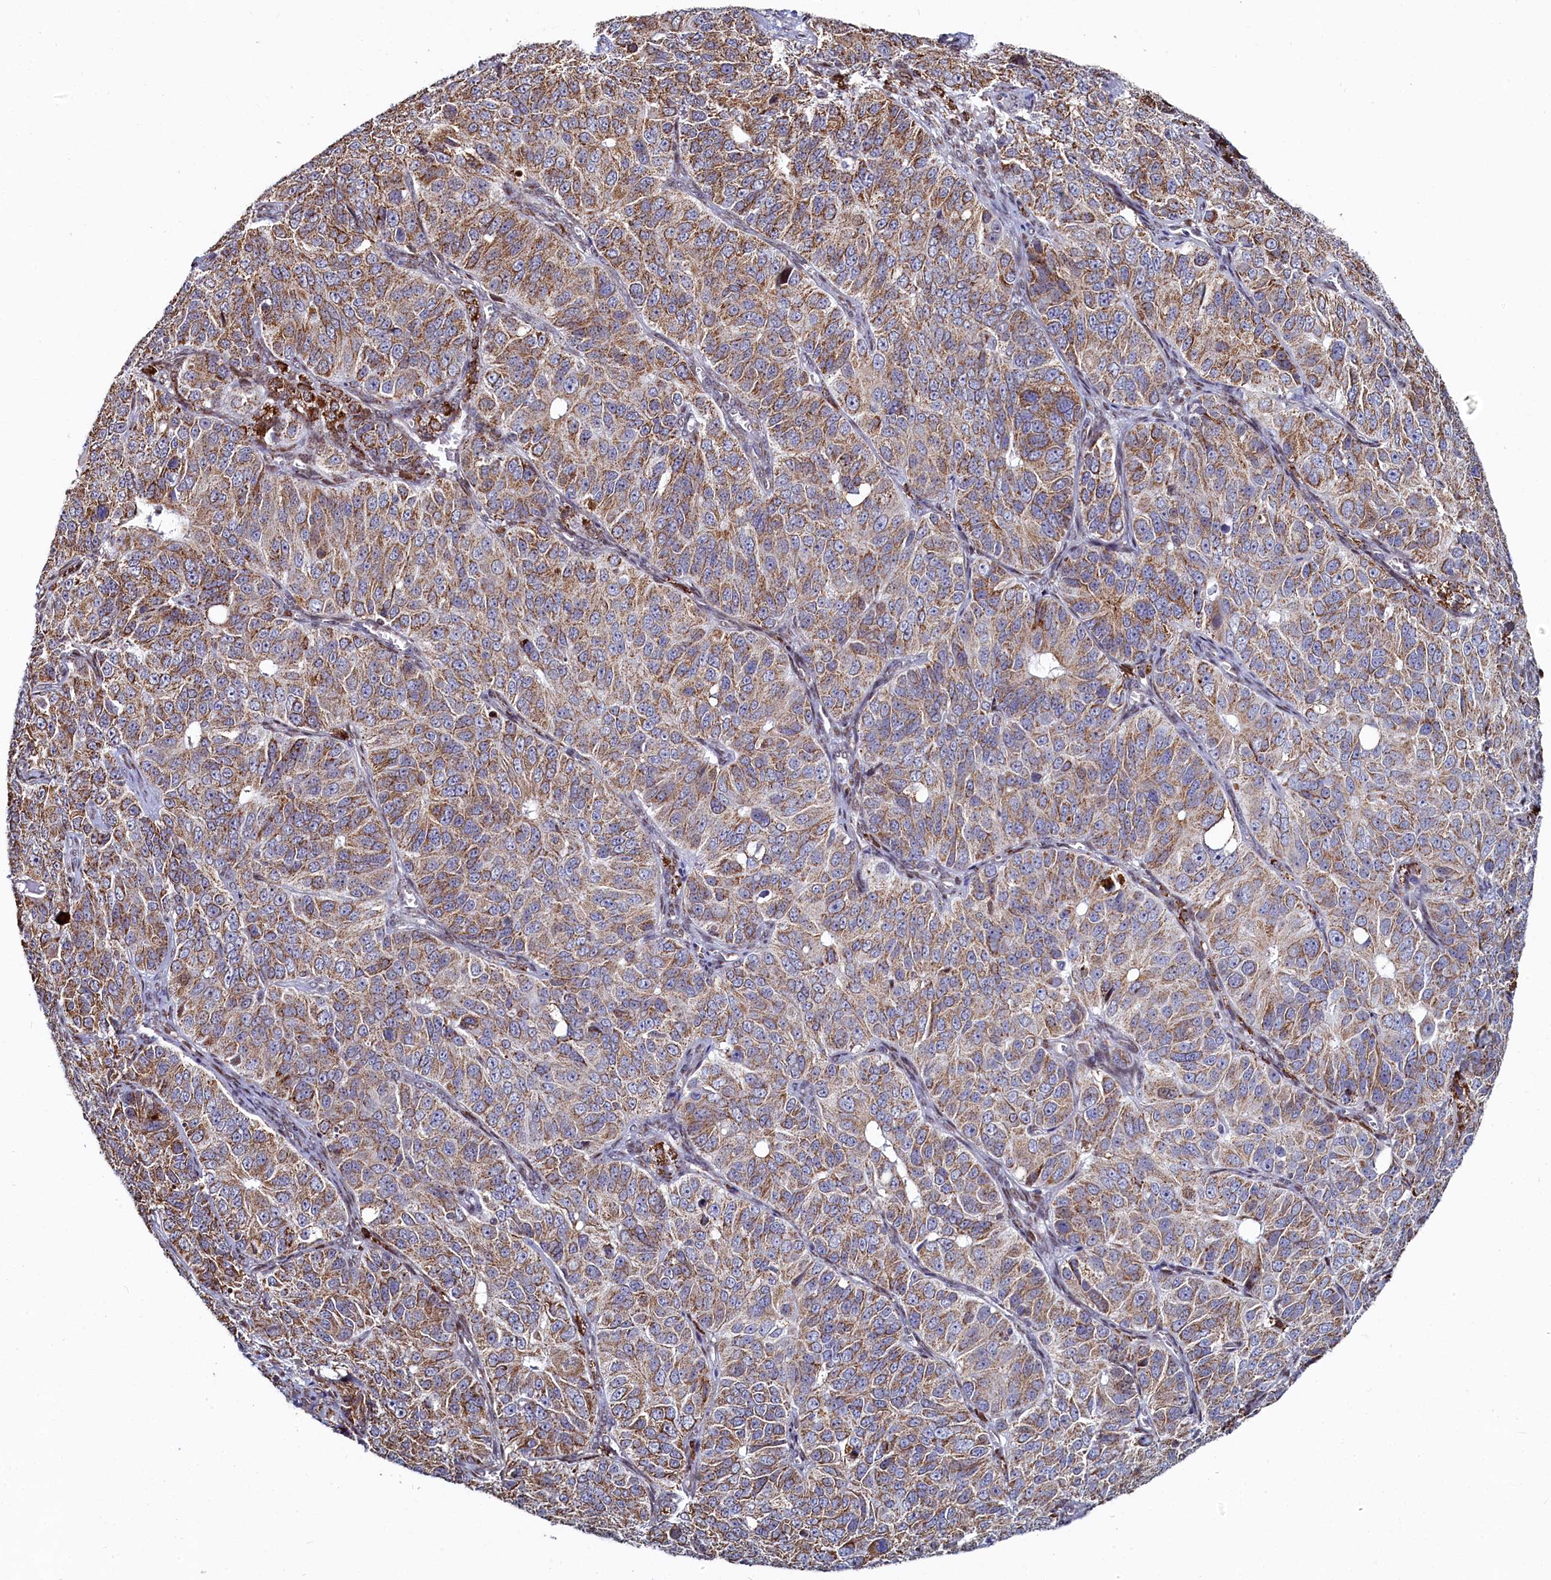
{"staining": {"intensity": "moderate", "quantity": ">75%", "location": "cytoplasmic/membranous"}, "tissue": "ovarian cancer", "cell_type": "Tumor cells", "image_type": "cancer", "snomed": [{"axis": "morphology", "description": "Carcinoma, endometroid"}, {"axis": "topography", "description": "Ovary"}], "caption": "Protein expression analysis of ovarian cancer displays moderate cytoplasmic/membranous expression in approximately >75% of tumor cells. (DAB IHC, brown staining for protein, blue staining for nuclei).", "gene": "HDGFL3", "patient": {"sex": "female", "age": 51}}